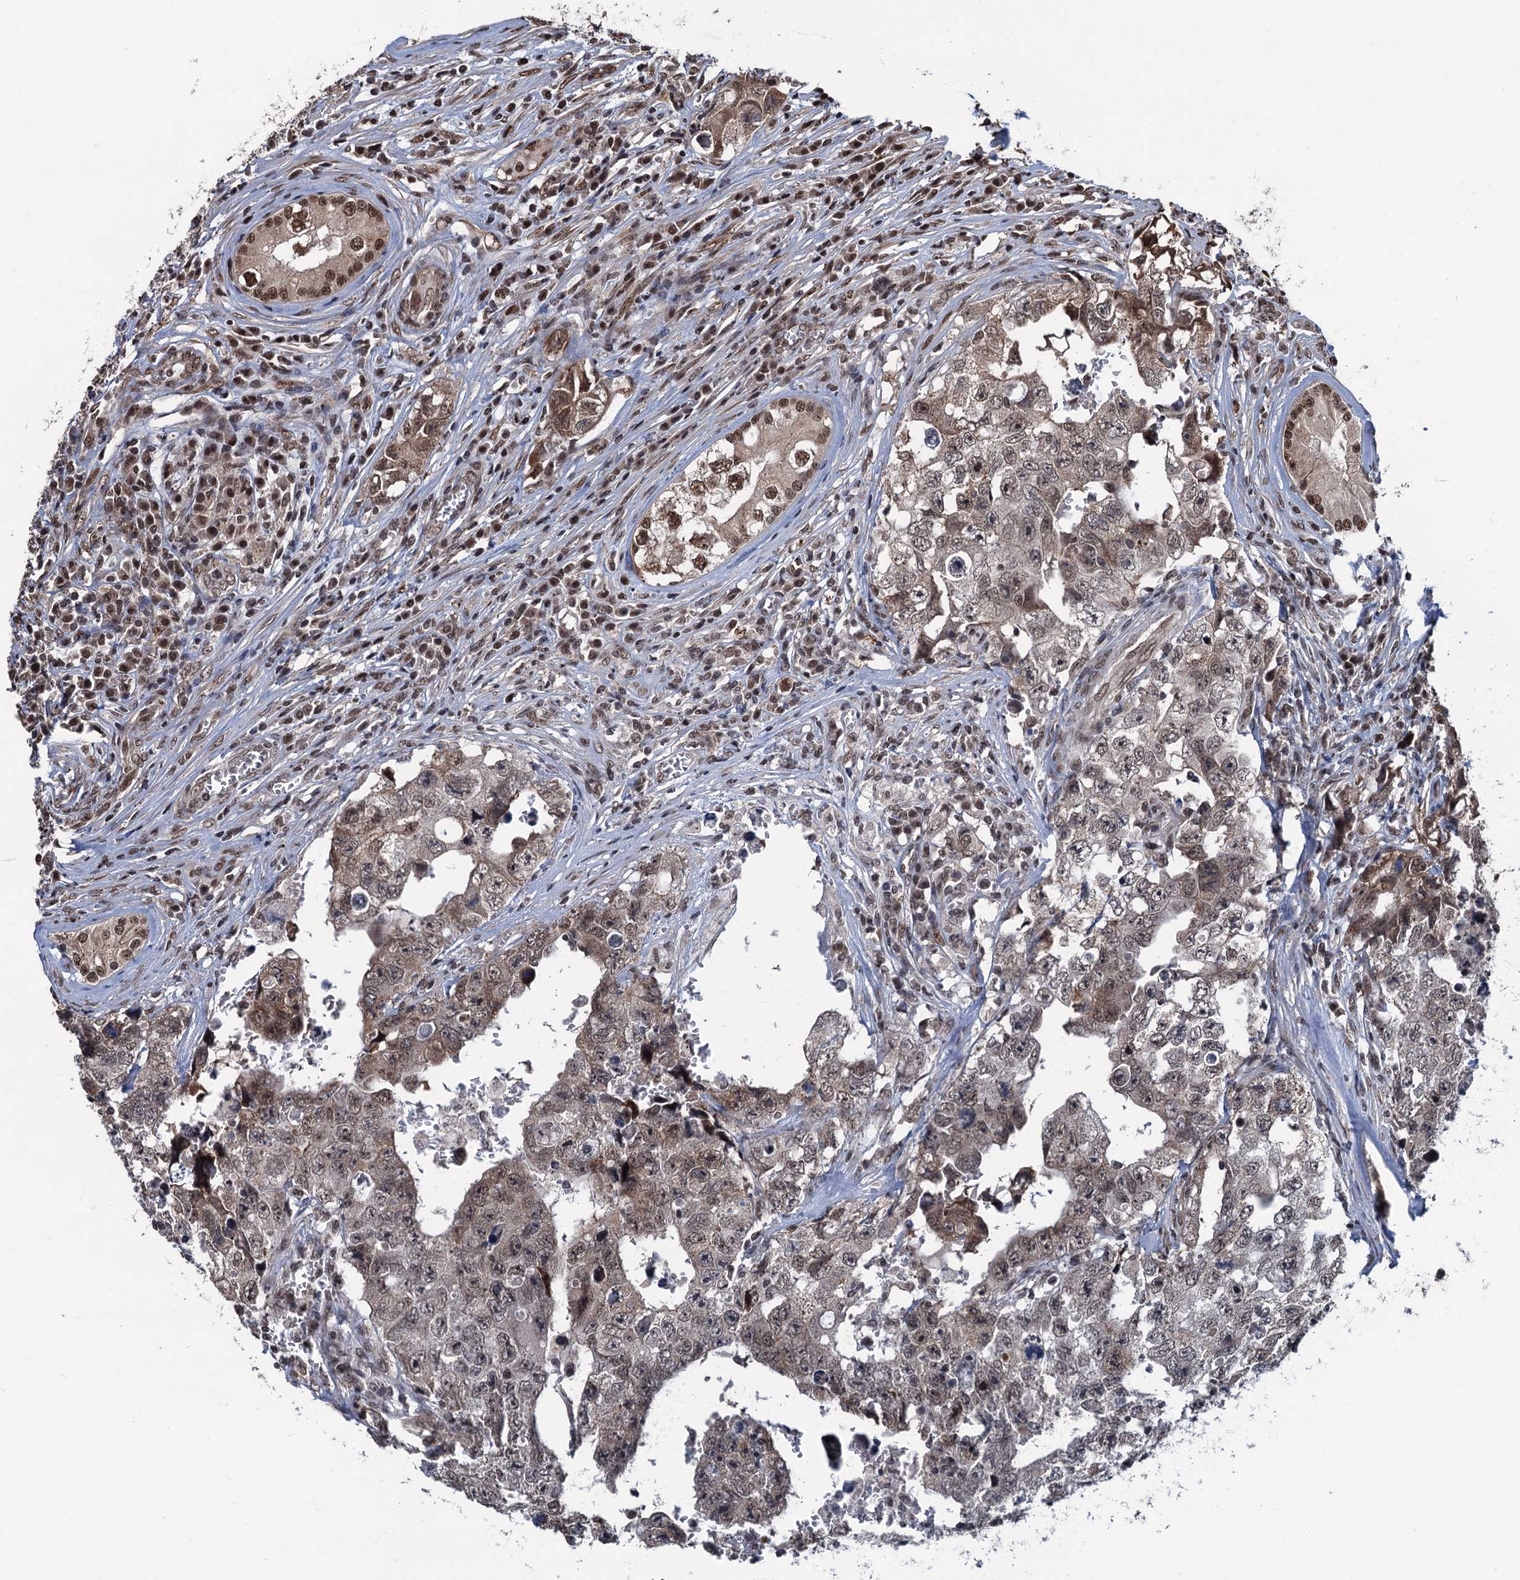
{"staining": {"intensity": "moderate", "quantity": "25%-75%", "location": "cytoplasmic/membranous,nuclear"}, "tissue": "testis cancer", "cell_type": "Tumor cells", "image_type": "cancer", "snomed": [{"axis": "morphology", "description": "Carcinoma, Embryonal, NOS"}, {"axis": "topography", "description": "Testis"}], "caption": "Embryonal carcinoma (testis) tissue exhibits moderate cytoplasmic/membranous and nuclear staining in about 25%-75% of tumor cells, visualized by immunohistochemistry.", "gene": "RASSF4", "patient": {"sex": "male", "age": 17}}